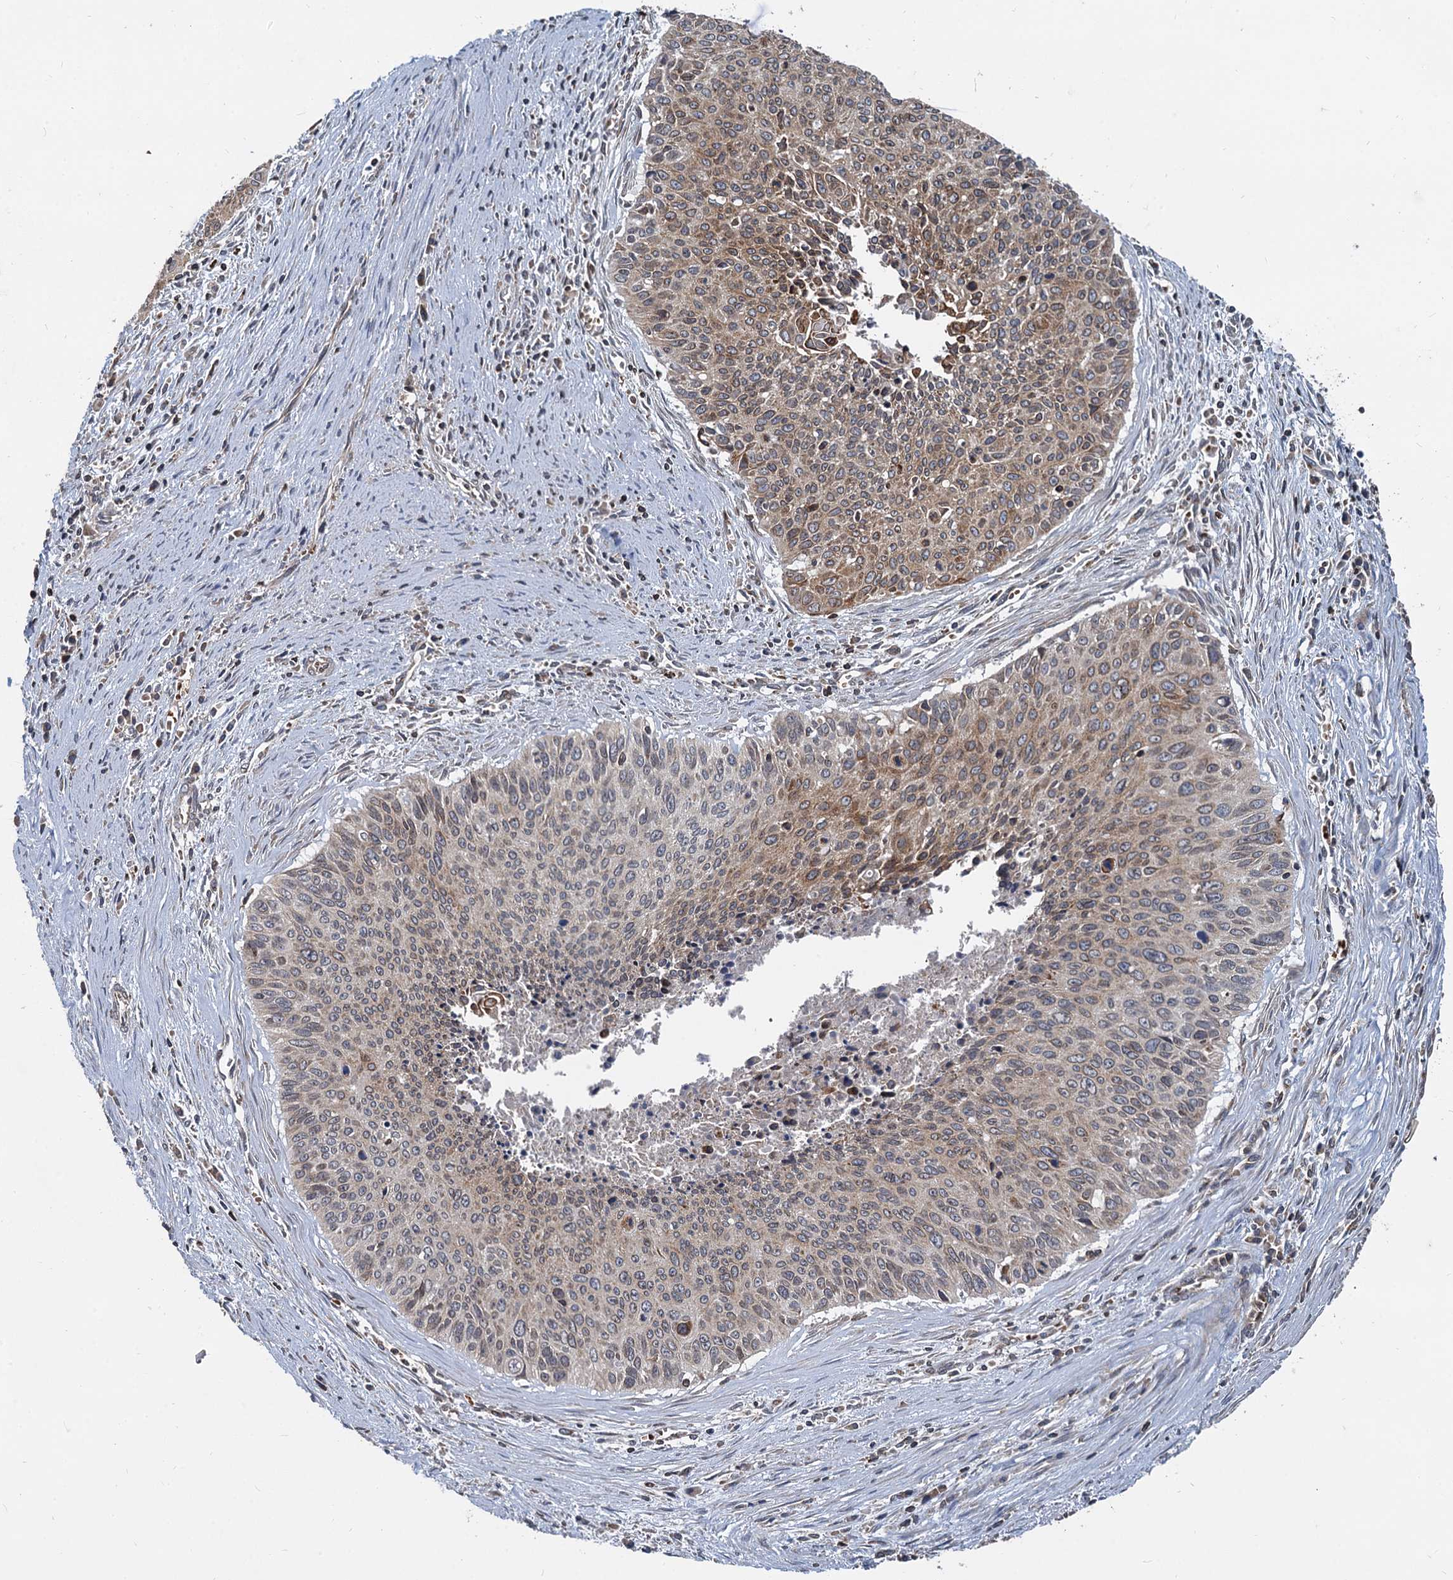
{"staining": {"intensity": "moderate", "quantity": ">75%", "location": "cytoplasmic/membranous"}, "tissue": "cervical cancer", "cell_type": "Tumor cells", "image_type": "cancer", "snomed": [{"axis": "morphology", "description": "Squamous cell carcinoma, NOS"}, {"axis": "topography", "description": "Cervix"}], "caption": "Human cervical cancer (squamous cell carcinoma) stained with a protein marker exhibits moderate staining in tumor cells.", "gene": "STIM1", "patient": {"sex": "female", "age": 55}}